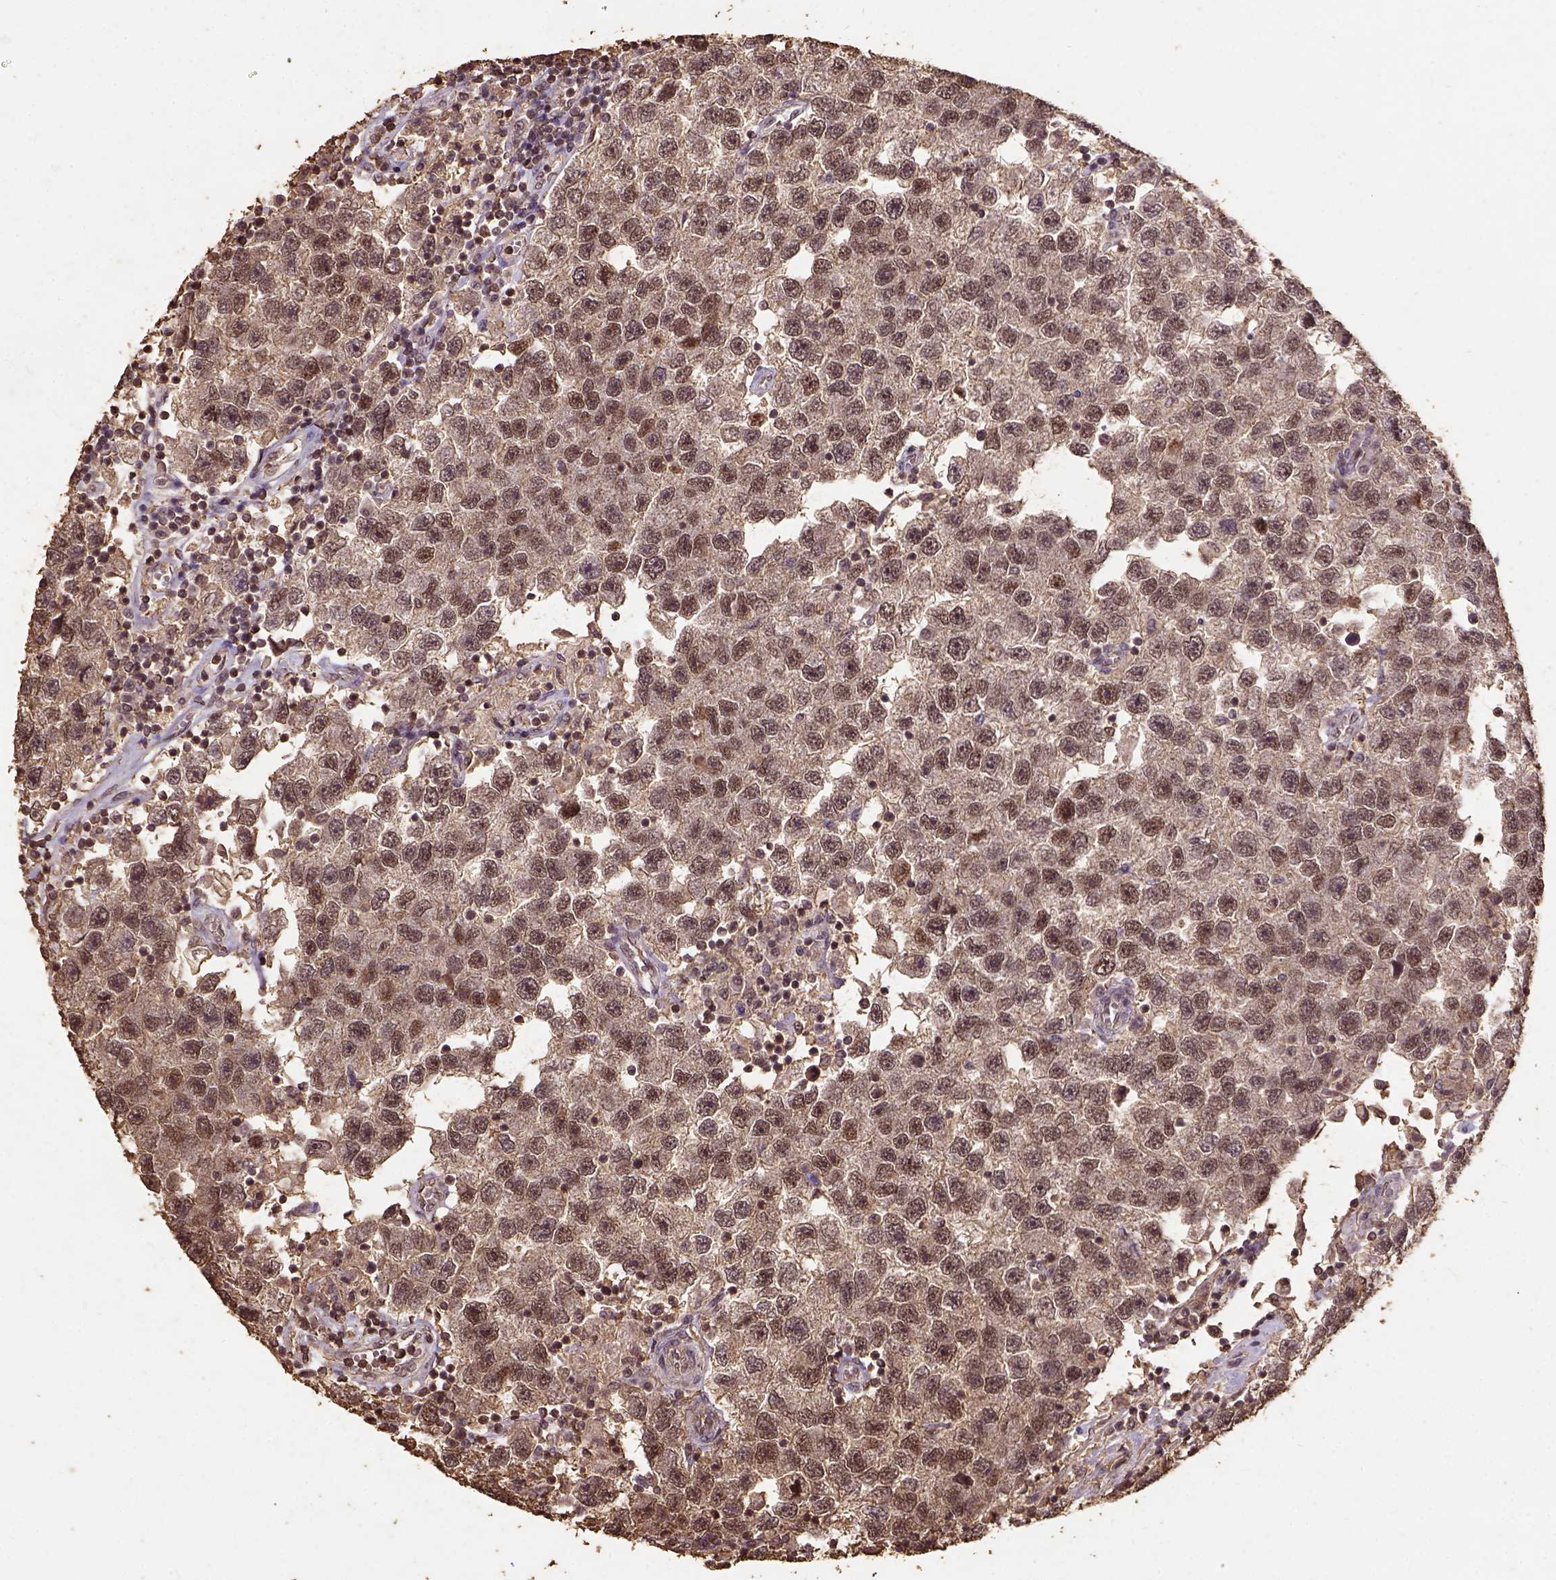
{"staining": {"intensity": "moderate", "quantity": ">75%", "location": "nuclear"}, "tissue": "testis cancer", "cell_type": "Tumor cells", "image_type": "cancer", "snomed": [{"axis": "morphology", "description": "Seminoma, NOS"}, {"axis": "topography", "description": "Testis"}], "caption": "Protein positivity by immunohistochemistry (IHC) displays moderate nuclear positivity in about >75% of tumor cells in seminoma (testis). Using DAB (brown) and hematoxylin (blue) stains, captured at high magnification using brightfield microscopy.", "gene": "NACC1", "patient": {"sex": "male", "age": 26}}